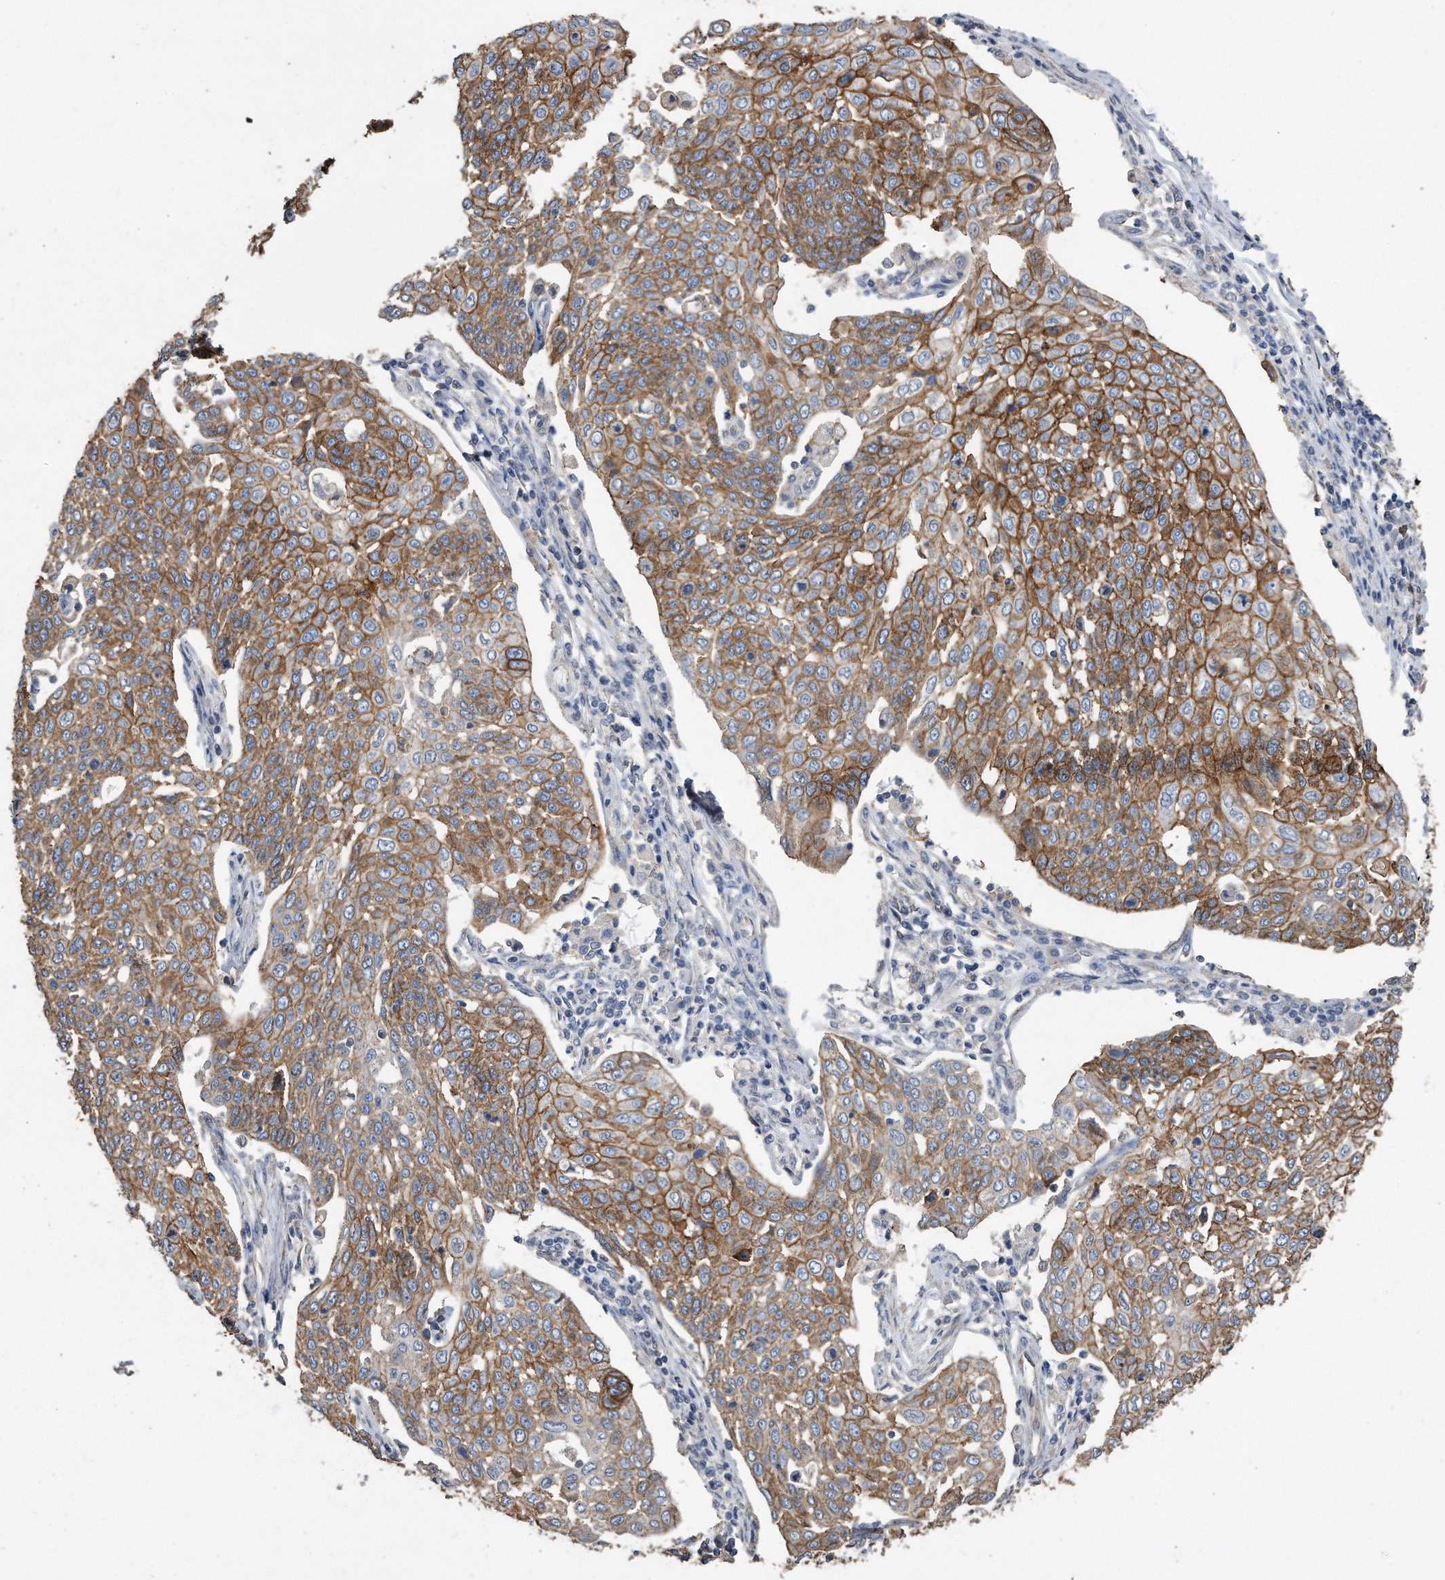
{"staining": {"intensity": "moderate", "quantity": ">75%", "location": "cytoplasmic/membranous"}, "tissue": "cervical cancer", "cell_type": "Tumor cells", "image_type": "cancer", "snomed": [{"axis": "morphology", "description": "Squamous cell carcinoma, NOS"}, {"axis": "topography", "description": "Cervix"}], "caption": "Approximately >75% of tumor cells in human cervical squamous cell carcinoma show moderate cytoplasmic/membranous protein staining as visualized by brown immunohistochemical staining.", "gene": "CDCP1", "patient": {"sex": "female", "age": 34}}